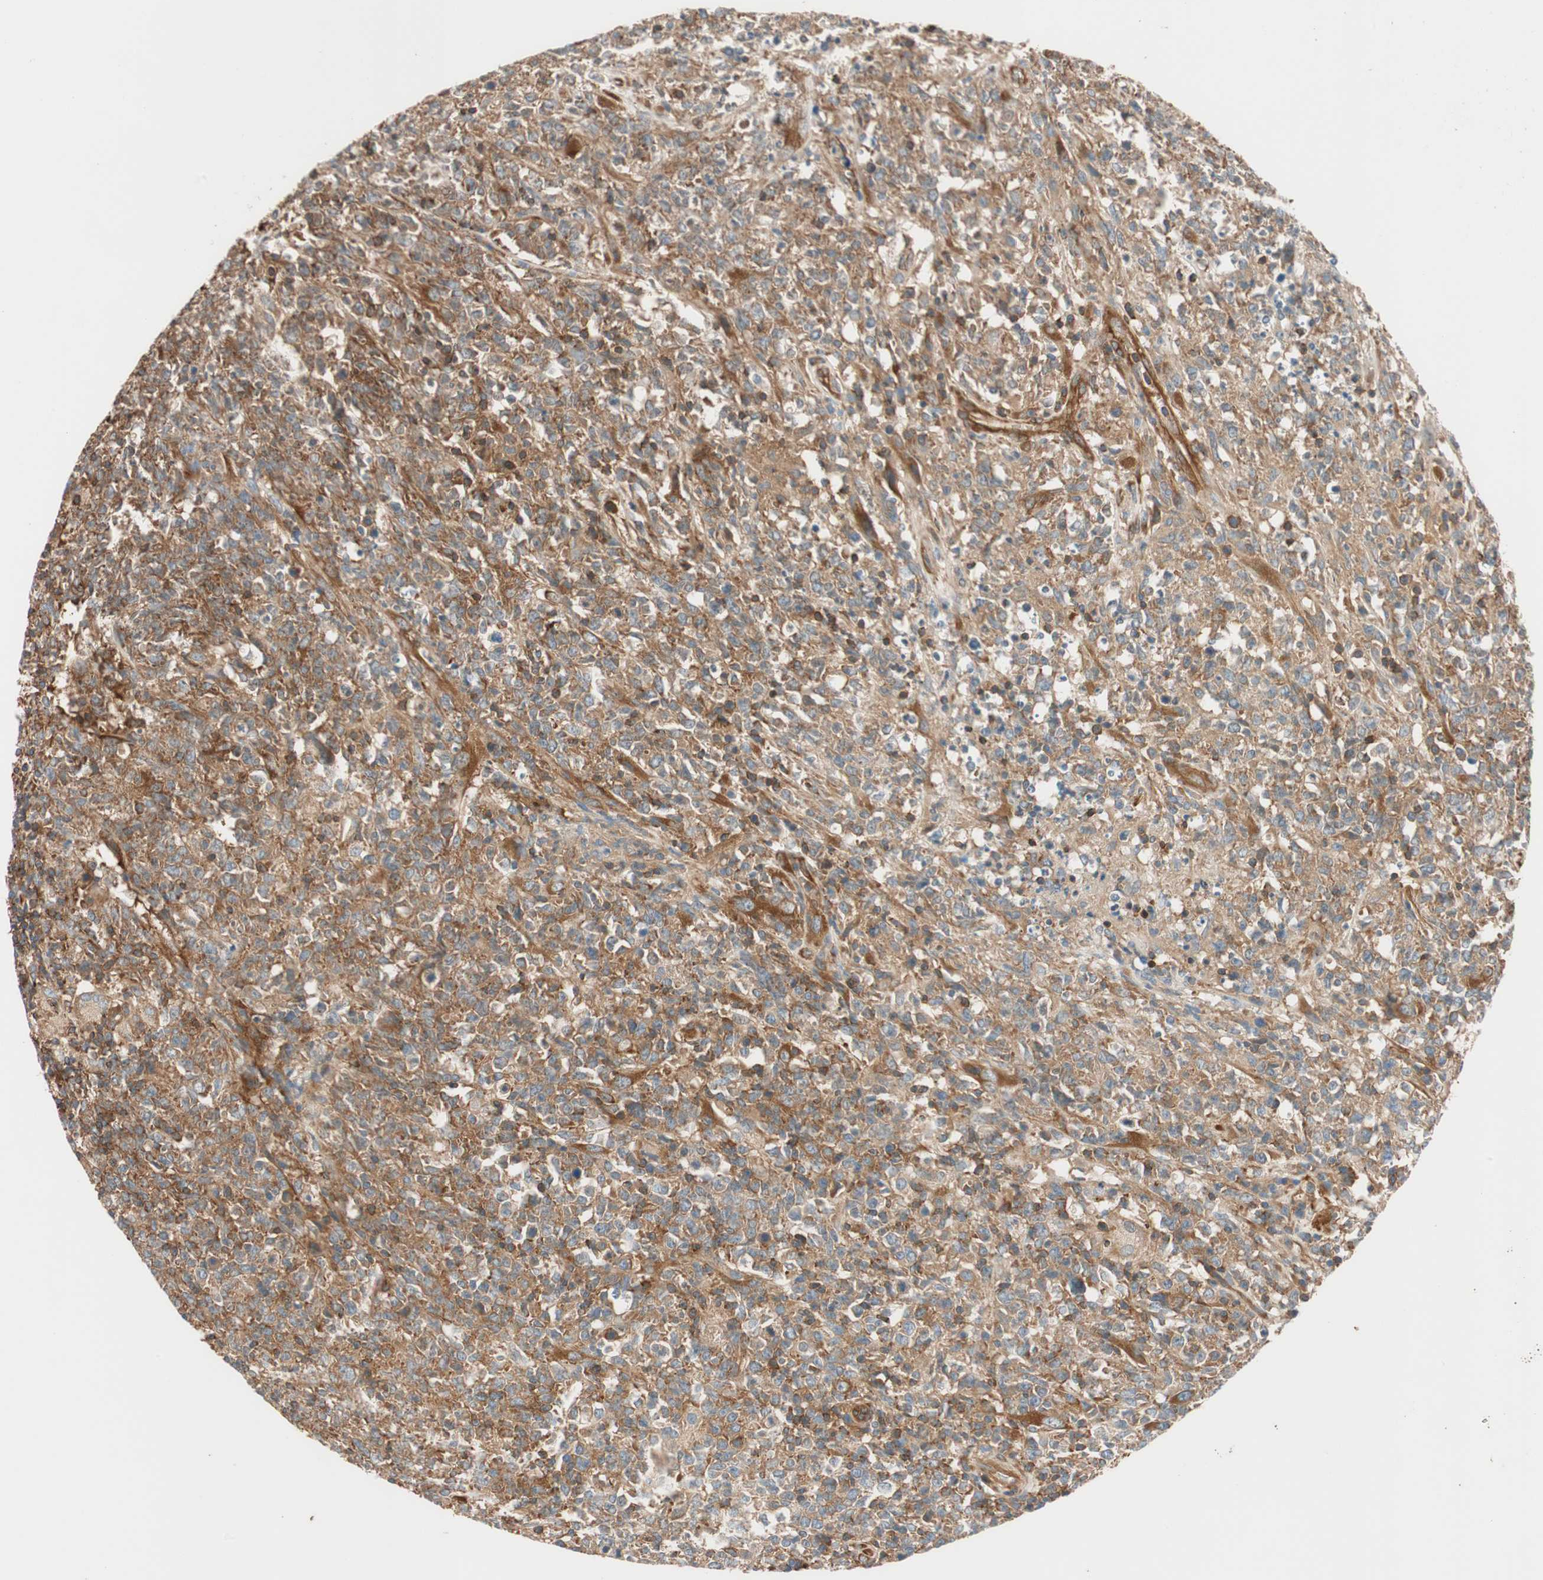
{"staining": {"intensity": "moderate", "quantity": ">75%", "location": "cytoplasmic/membranous"}, "tissue": "lymphoma", "cell_type": "Tumor cells", "image_type": "cancer", "snomed": [{"axis": "morphology", "description": "Malignant lymphoma, non-Hodgkin's type, High grade"}, {"axis": "topography", "description": "Lymph node"}], "caption": "DAB (3,3'-diaminobenzidine) immunohistochemical staining of human malignant lymphoma, non-Hodgkin's type (high-grade) displays moderate cytoplasmic/membranous protein positivity in approximately >75% of tumor cells.", "gene": "WASL", "patient": {"sex": "female", "age": 84}}